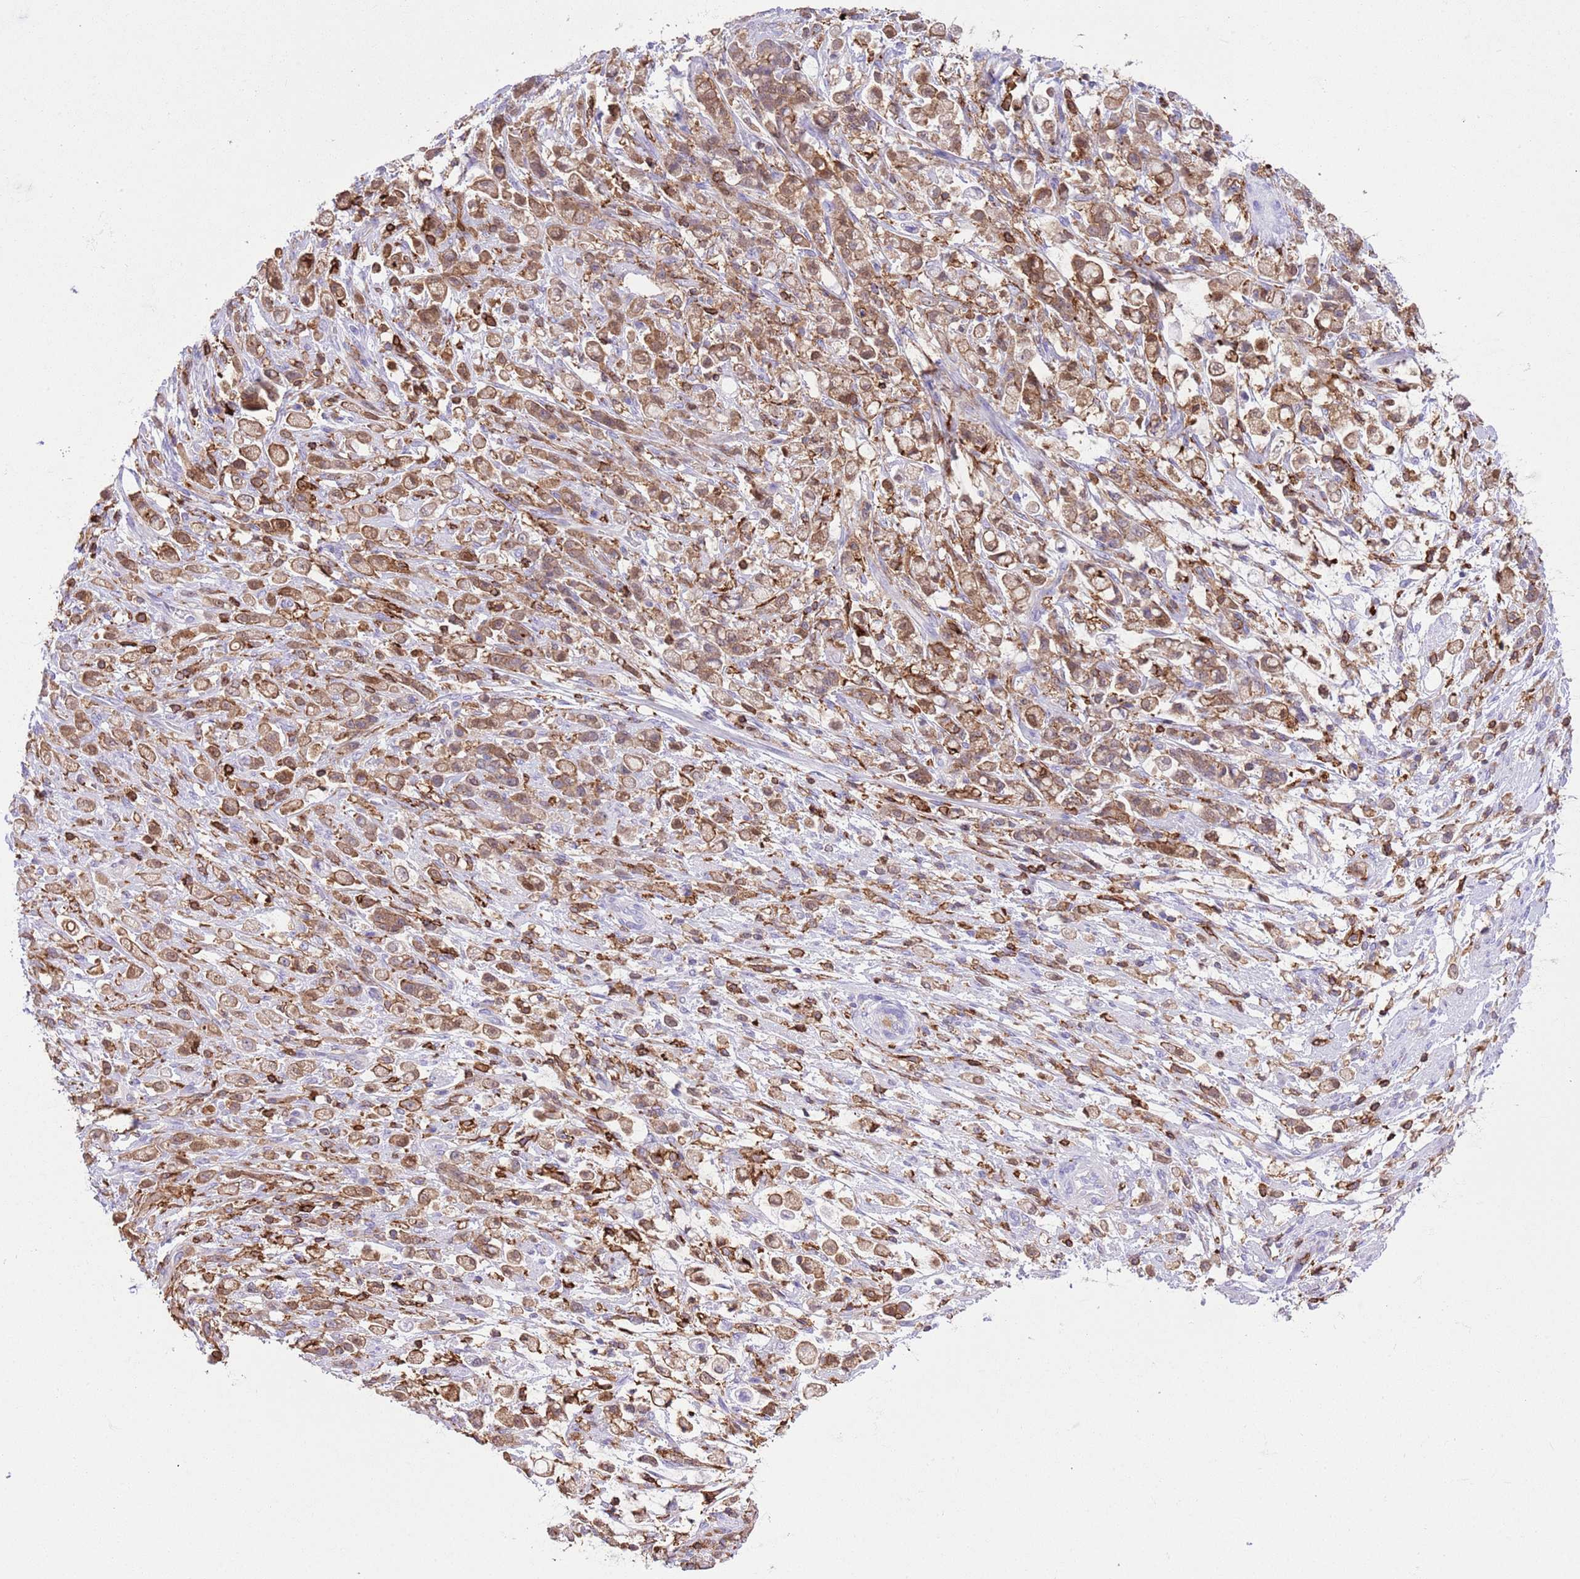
{"staining": {"intensity": "moderate", "quantity": ">75%", "location": "cytoplasmic/membranous"}, "tissue": "stomach cancer", "cell_type": "Tumor cells", "image_type": "cancer", "snomed": [{"axis": "morphology", "description": "Adenocarcinoma, NOS"}, {"axis": "topography", "description": "Stomach"}], "caption": "About >75% of tumor cells in stomach cancer exhibit moderate cytoplasmic/membranous protein expression as visualized by brown immunohistochemical staining.", "gene": "EFHD2", "patient": {"sex": "female", "age": 60}}